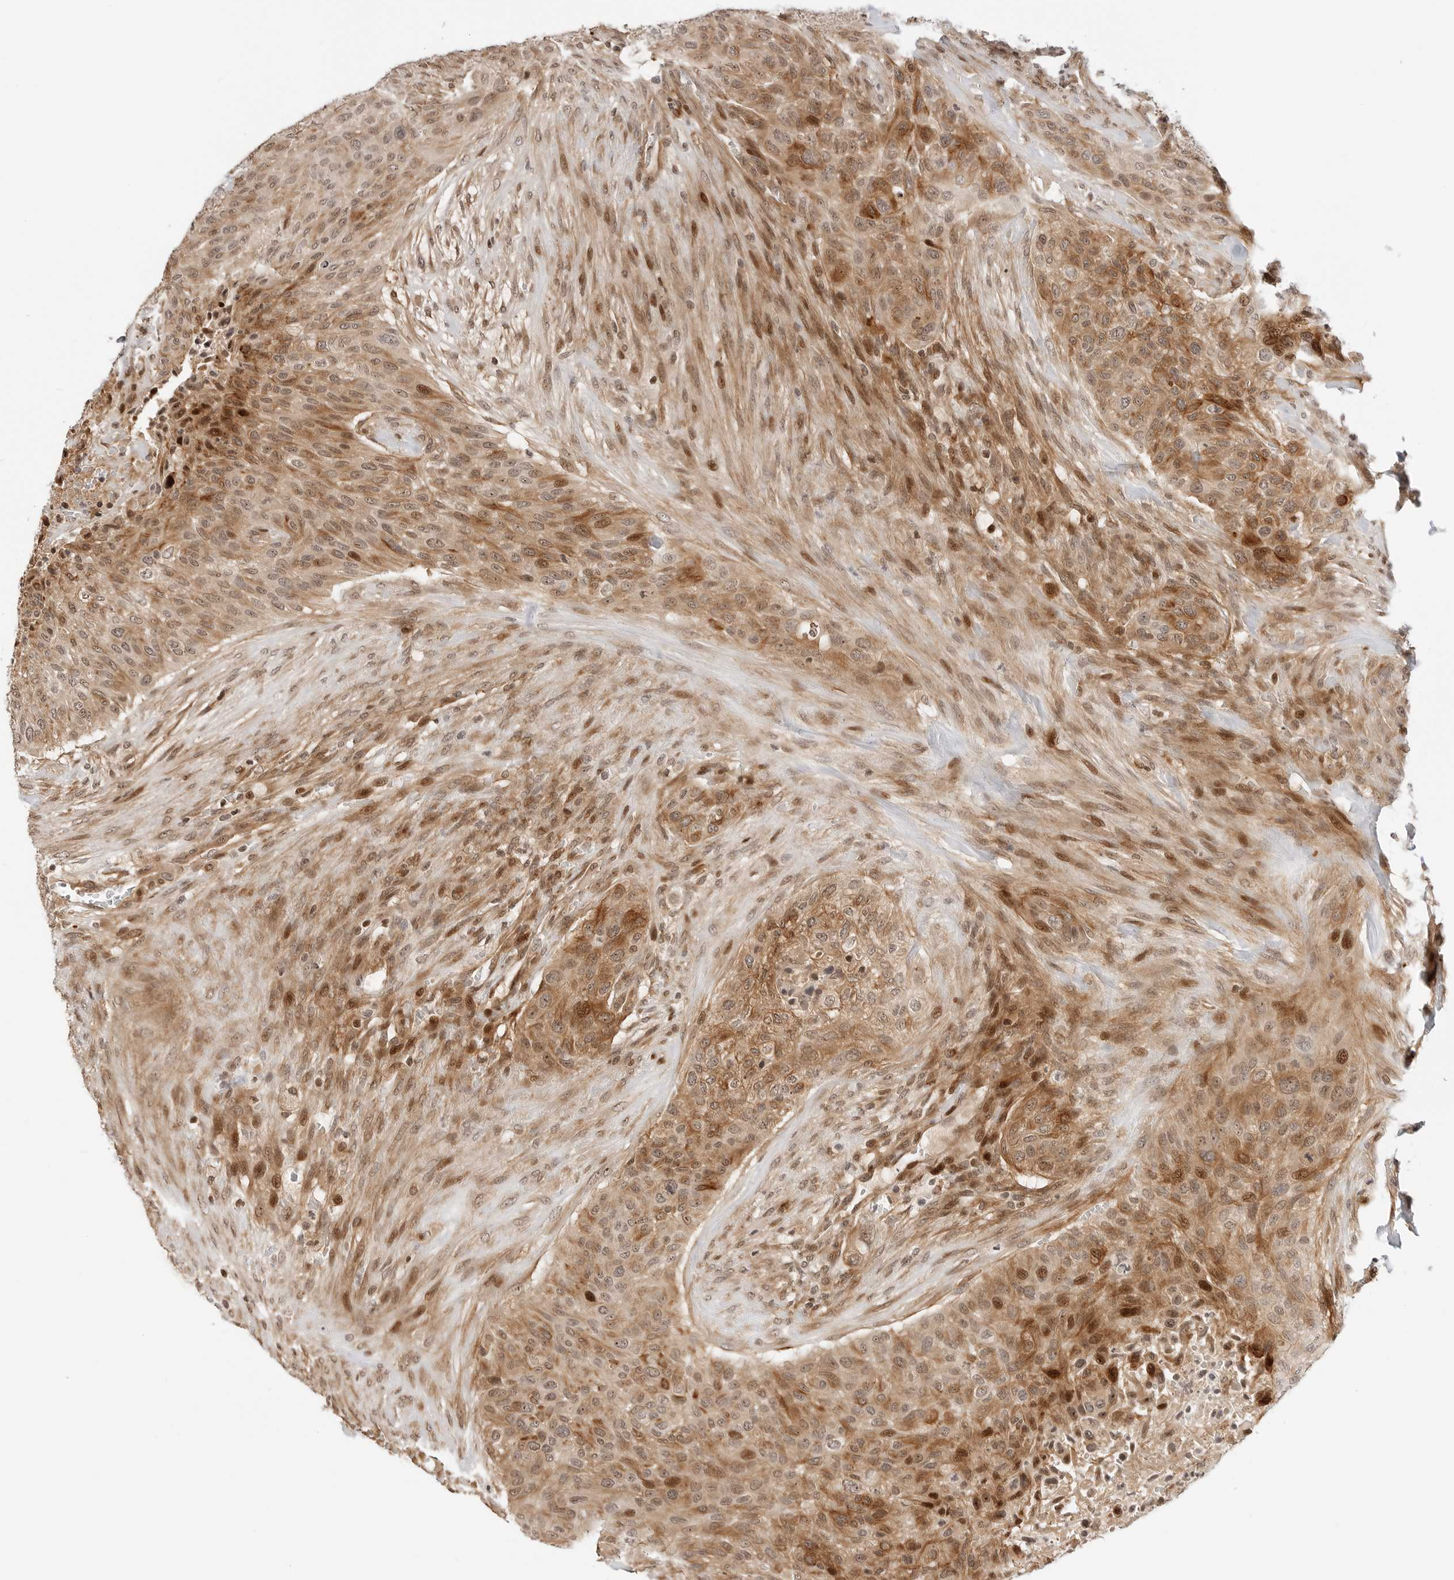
{"staining": {"intensity": "moderate", "quantity": ">75%", "location": "cytoplasmic/membranous,nuclear"}, "tissue": "urothelial cancer", "cell_type": "Tumor cells", "image_type": "cancer", "snomed": [{"axis": "morphology", "description": "Urothelial carcinoma, High grade"}, {"axis": "topography", "description": "Urinary bladder"}], "caption": "Protein expression analysis of urothelial cancer reveals moderate cytoplasmic/membranous and nuclear positivity in about >75% of tumor cells.", "gene": "GEM", "patient": {"sex": "male", "age": 35}}